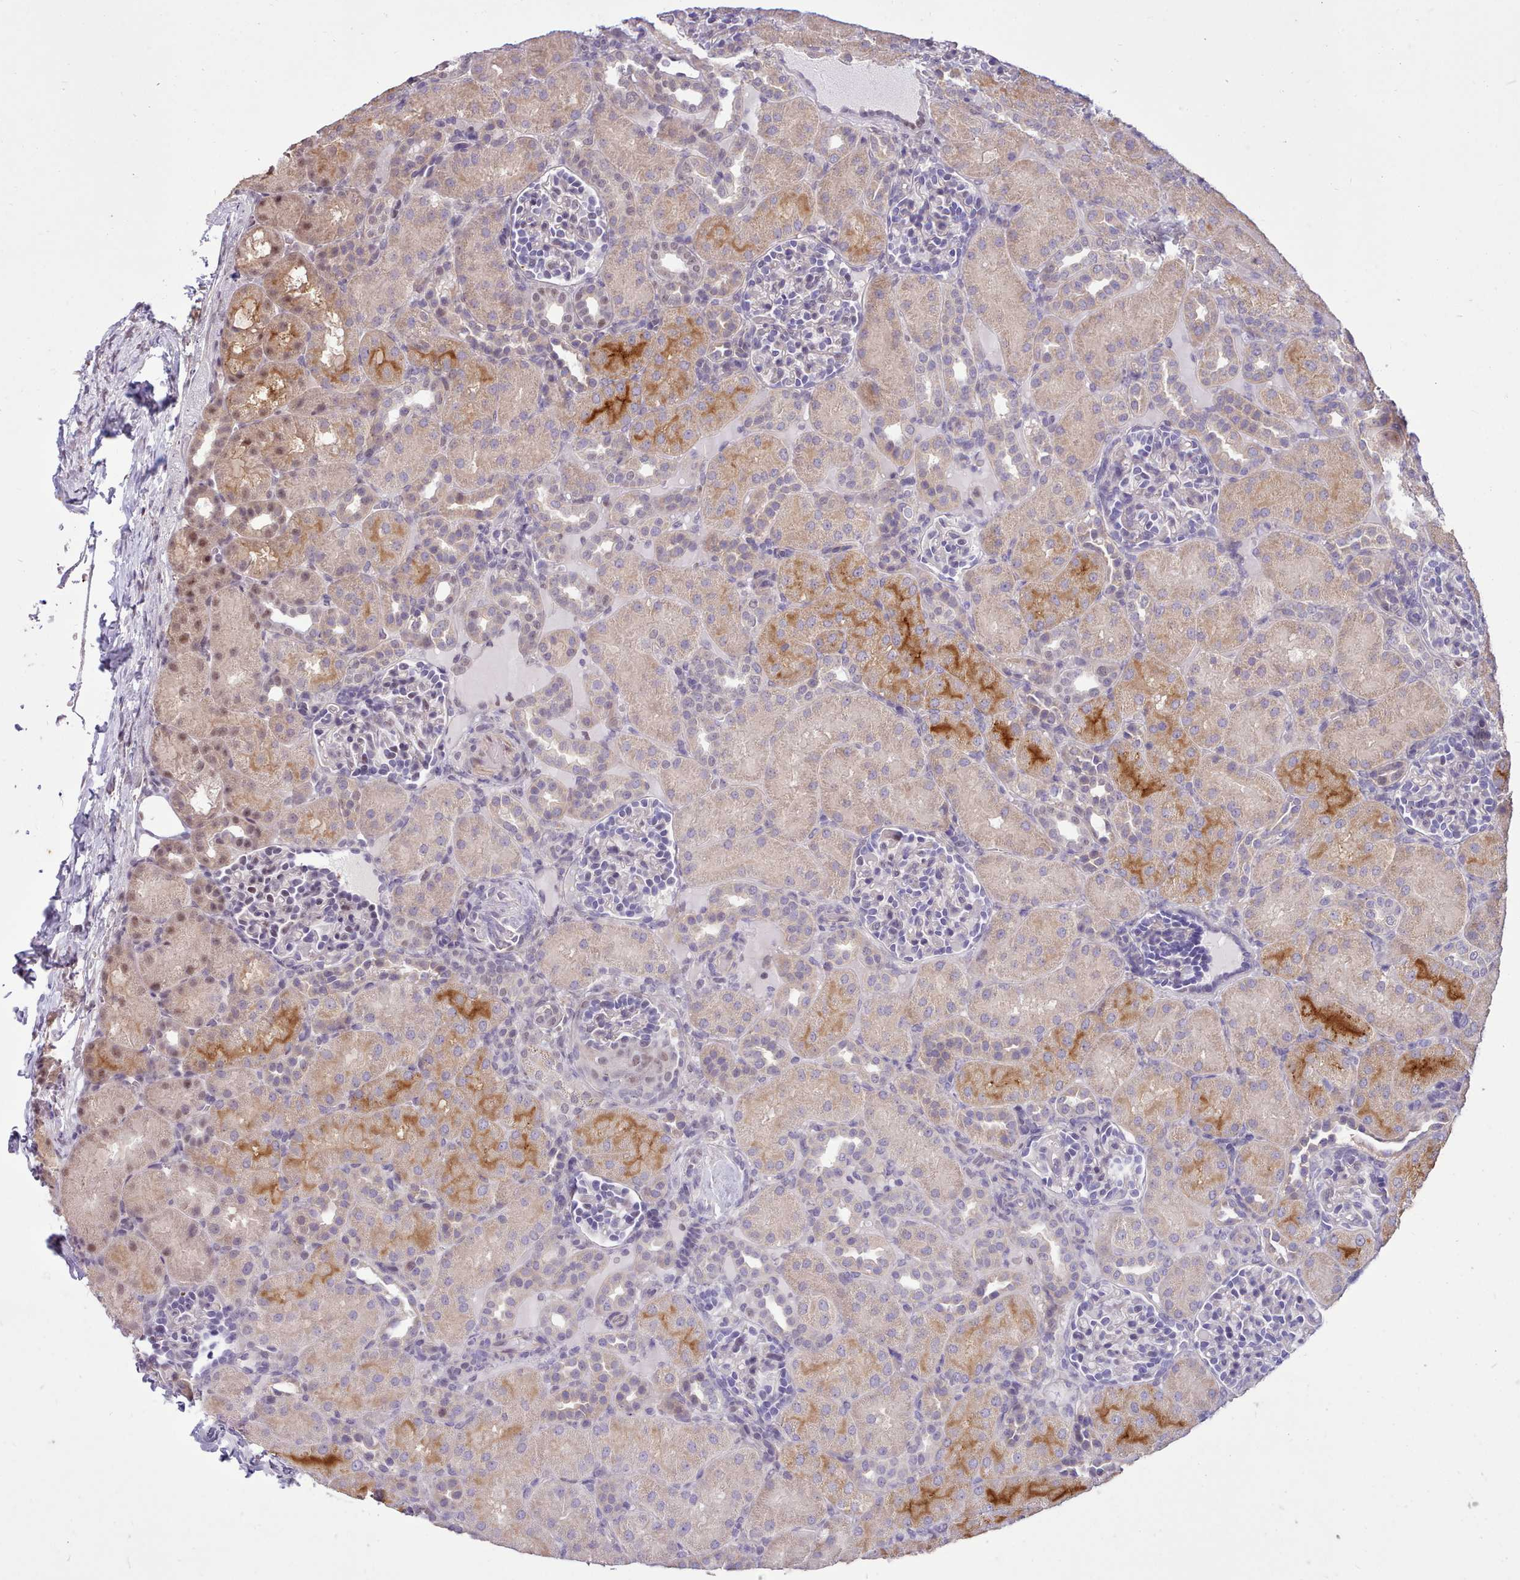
{"staining": {"intensity": "negative", "quantity": "none", "location": "none"}, "tissue": "kidney", "cell_type": "Cells in glomeruli", "image_type": "normal", "snomed": [{"axis": "morphology", "description": "Normal tissue, NOS"}, {"axis": "topography", "description": "Kidney"}], "caption": "The micrograph shows no significant expression in cells in glomeruli of kidney.", "gene": "ZNF607", "patient": {"sex": "male", "age": 1}}